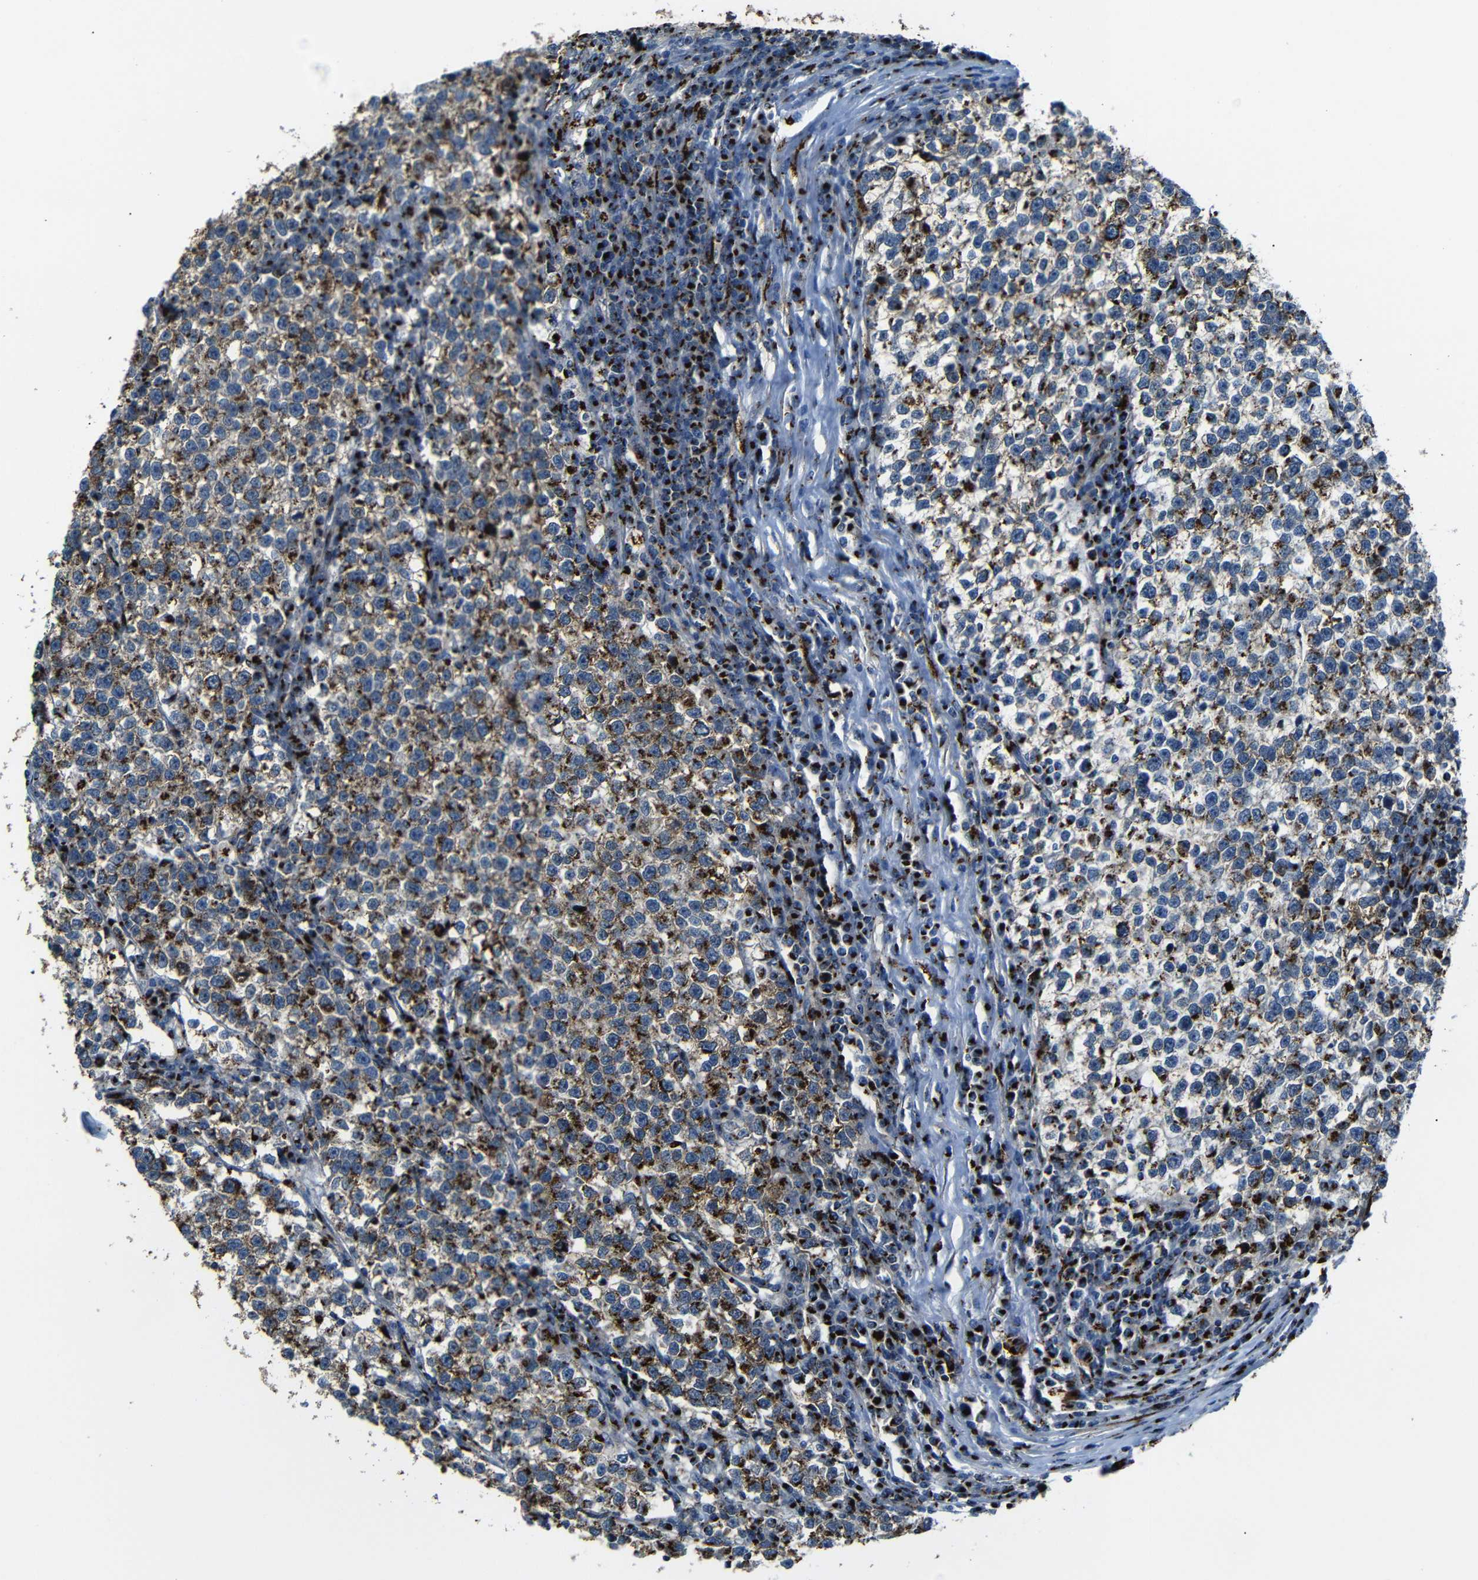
{"staining": {"intensity": "moderate", "quantity": ">75%", "location": "cytoplasmic/membranous"}, "tissue": "testis cancer", "cell_type": "Tumor cells", "image_type": "cancer", "snomed": [{"axis": "morphology", "description": "Normal tissue, NOS"}, {"axis": "morphology", "description": "Seminoma, NOS"}, {"axis": "topography", "description": "Testis"}], "caption": "An immunohistochemistry image of neoplastic tissue is shown. Protein staining in brown shows moderate cytoplasmic/membranous positivity in testis cancer (seminoma) within tumor cells.", "gene": "TGOLN2", "patient": {"sex": "male", "age": 43}}